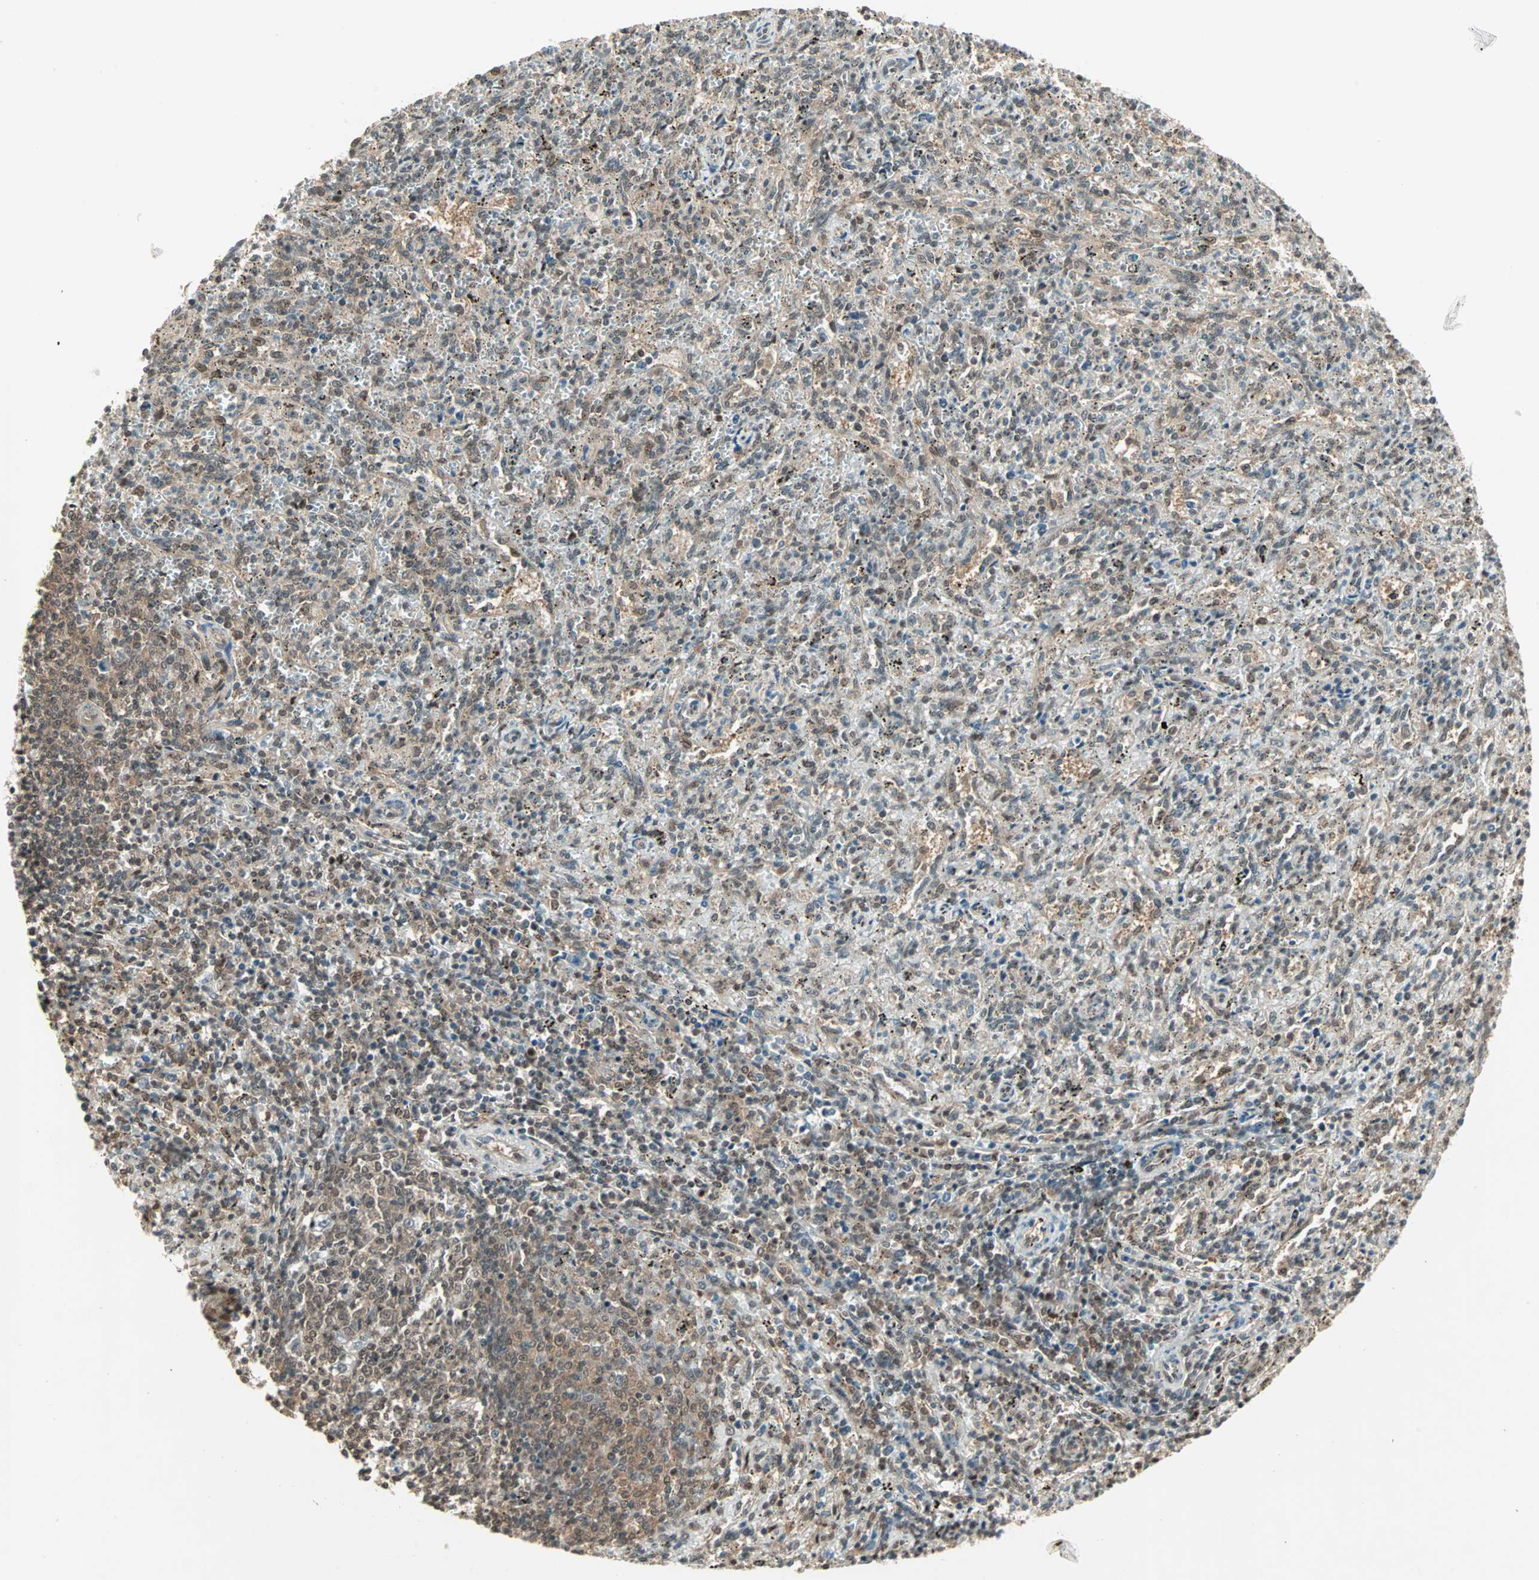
{"staining": {"intensity": "weak", "quantity": "<25%", "location": "cytoplasmic/membranous,nuclear"}, "tissue": "spleen", "cell_type": "Cells in red pulp", "image_type": "normal", "snomed": [{"axis": "morphology", "description": "Normal tissue, NOS"}, {"axis": "topography", "description": "Spleen"}], "caption": "Immunohistochemical staining of unremarkable spleen reveals no significant positivity in cells in red pulp. (Stains: DAB IHC with hematoxylin counter stain, Microscopy: brightfield microscopy at high magnification).", "gene": "ZNF701", "patient": {"sex": "female", "age": 10}}